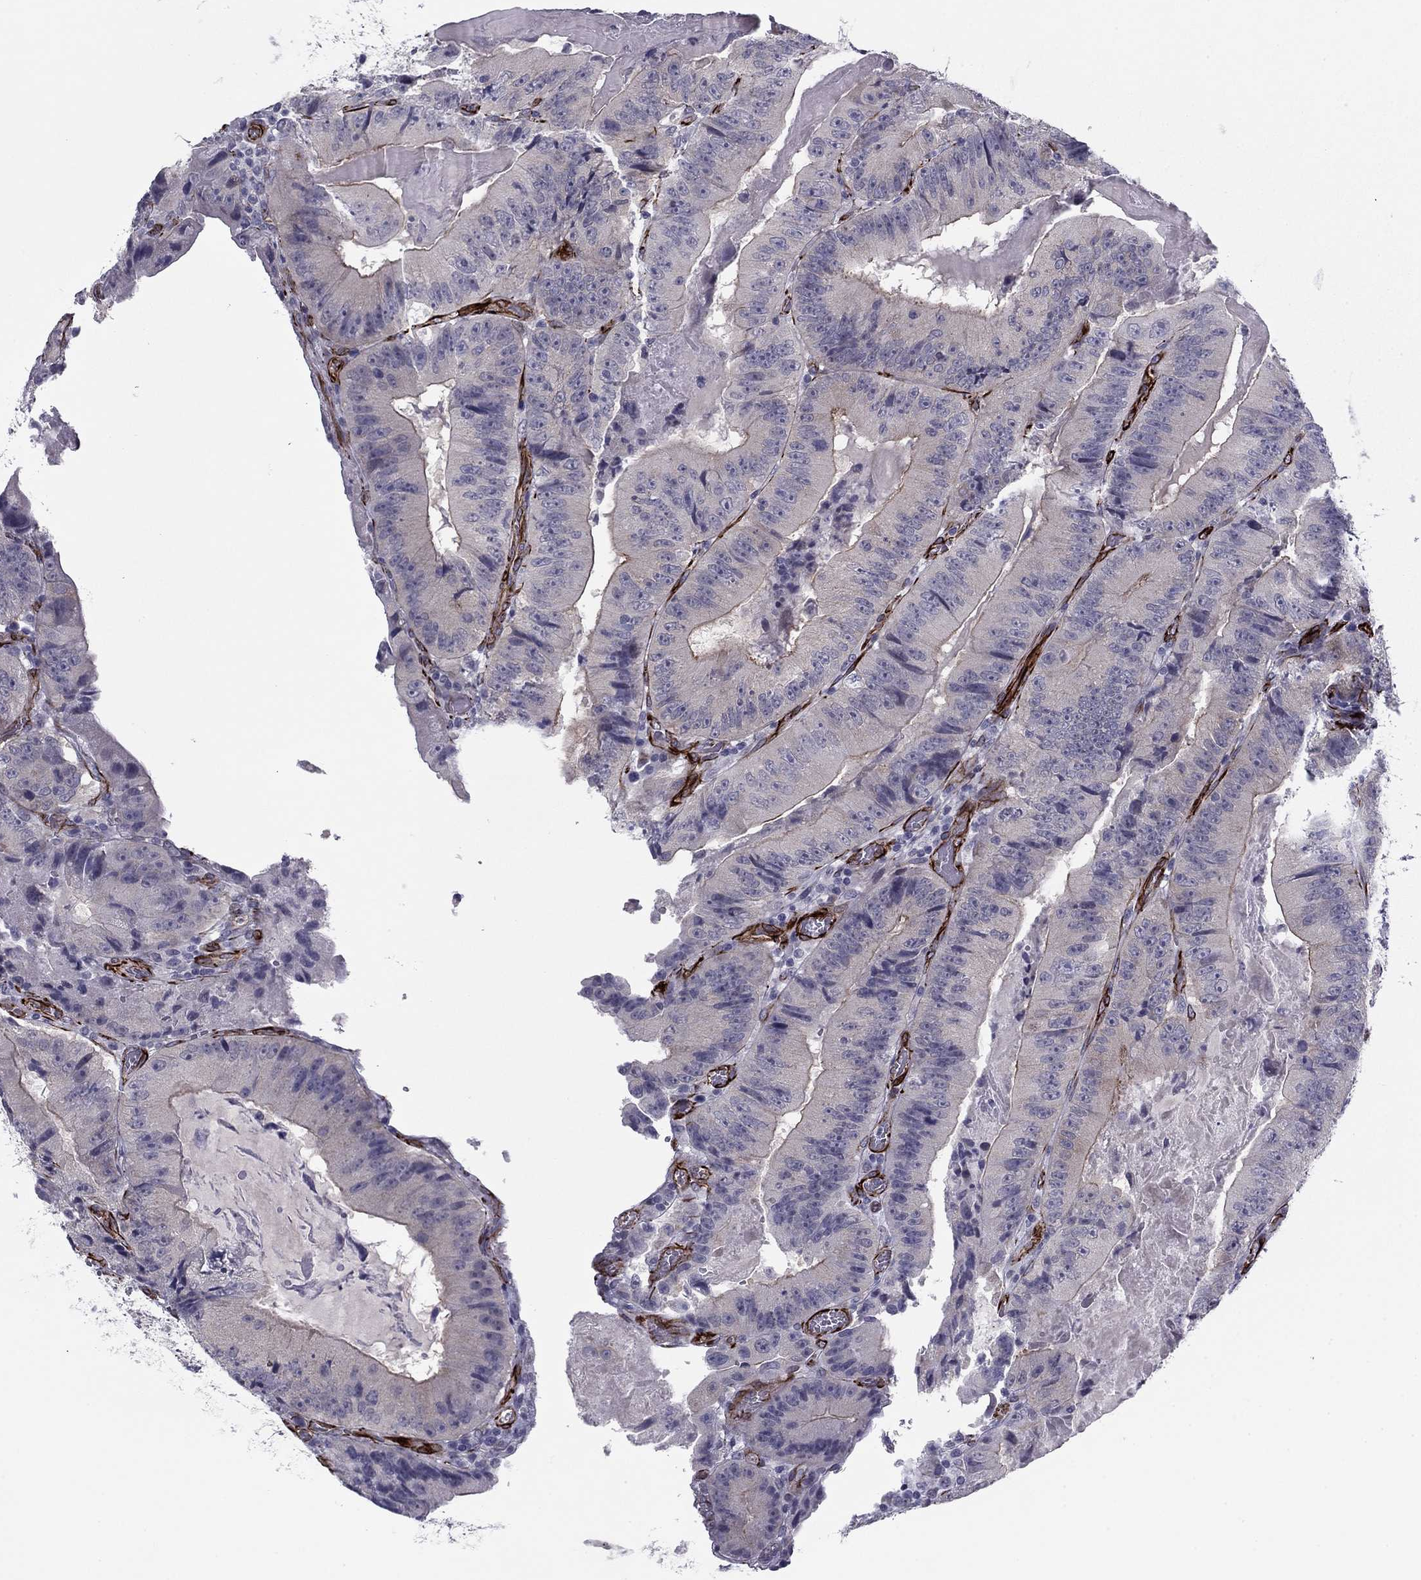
{"staining": {"intensity": "negative", "quantity": "none", "location": "none"}, "tissue": "colorectal cancer", "cell_type": "Tumor cells", "image_type": "cancer", "snomed": [{"axis": "morphology", "description": "Adenocarcinoma, NOS"}, {"axis": "topography", "description": "Colon"}], "caption": "Tumor cells are negative for brown protein staining in colorectal cancer (adenocarcinoma).", "gene": "ANKS4B", "patient": {"sex": "female", "age": 86}}